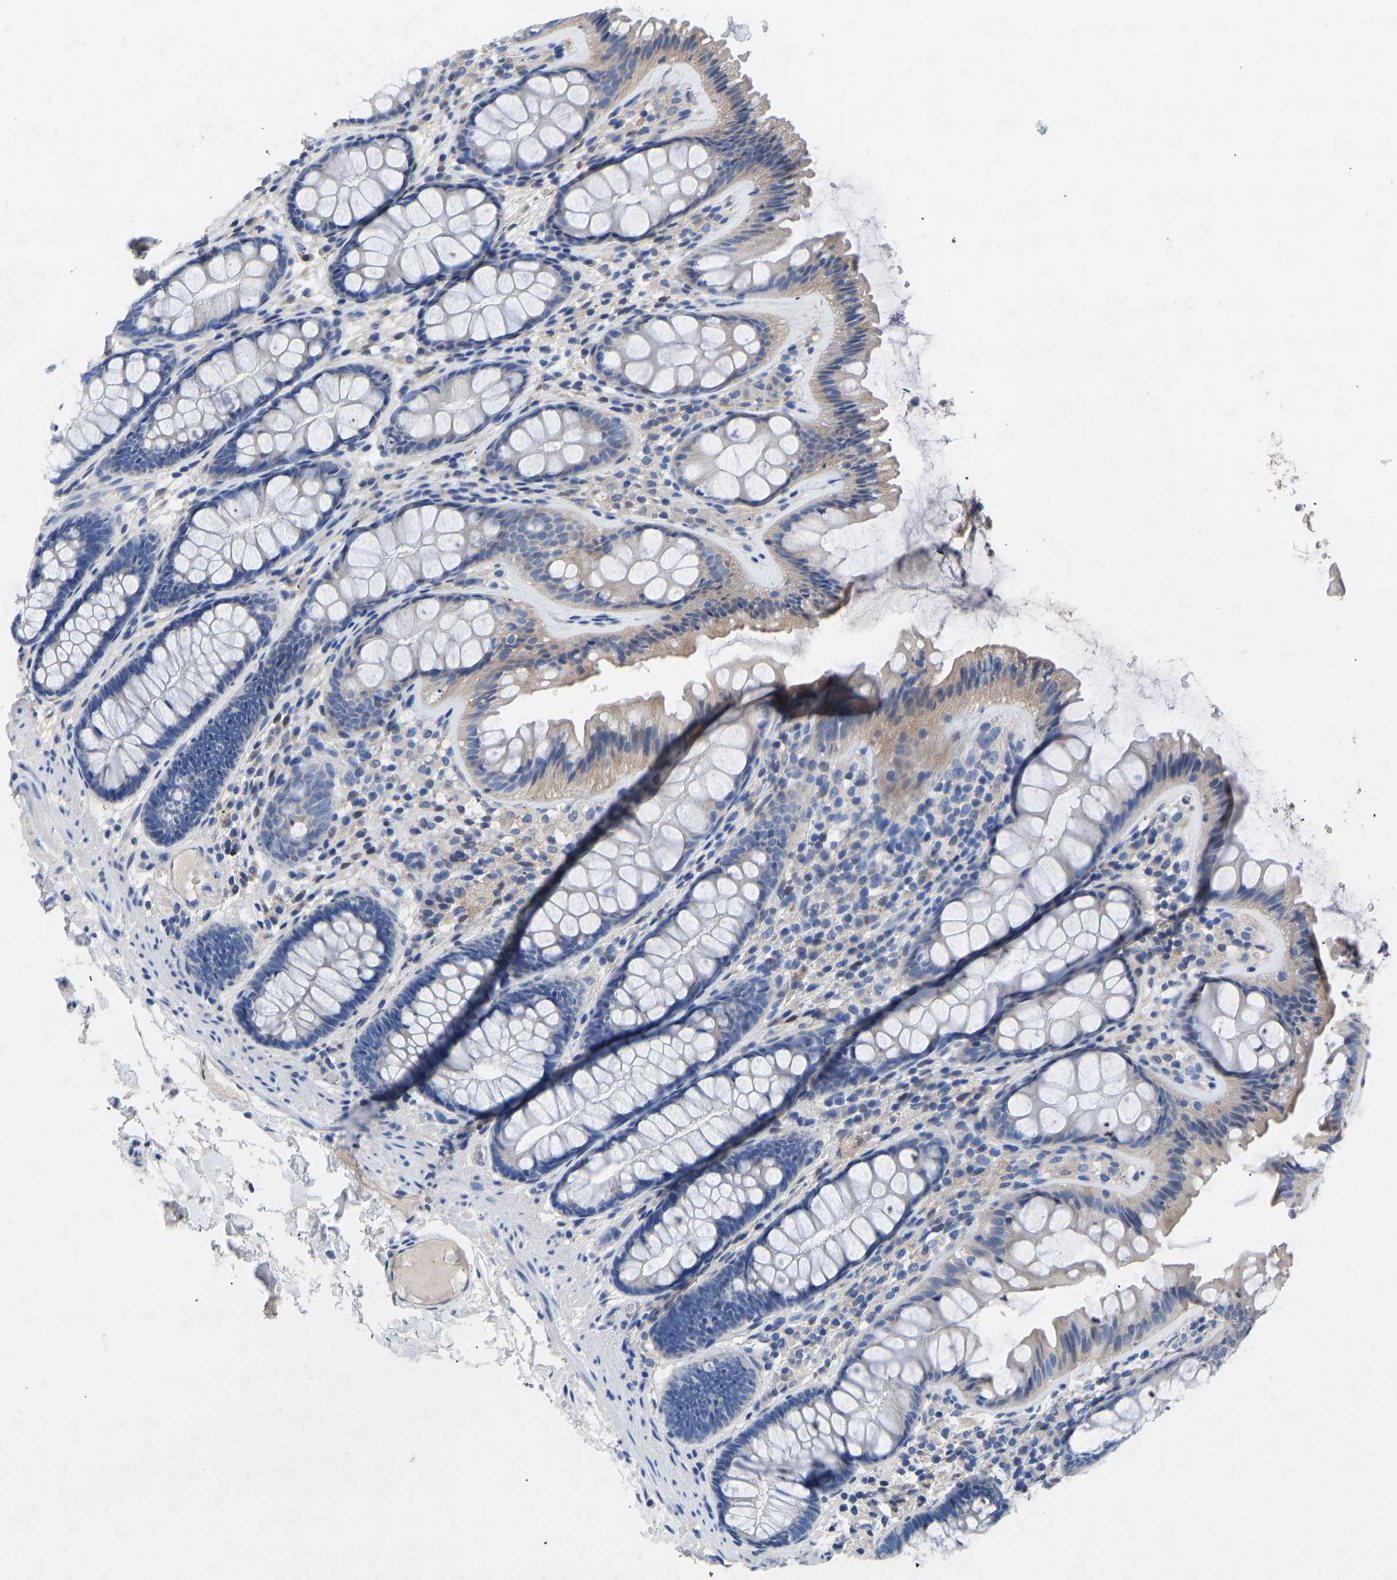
{"staining": {"intensity": "moderate", "quantity": "25%-75%", "location": "cytoplasmic/membranous"}, "tissue": "colon", "cell_type": "Endothelial cells", "image_type": "normal", "snomed": [{"axis": "morphology", "description": "Normal tissue, NOS"}, {"axis": "topography", "description": "Colon"}], "caption": "A brown stain highlights moderate cytoplasmic/membranous staining of a protein in endothelial cells of normal colon. (Stains: DAB in brown, nuclei in blue, Microscopy: brightfield microscopy at high magnification).", "gene": "RBP1", "patient": {"sex": "female", "age": 56}}